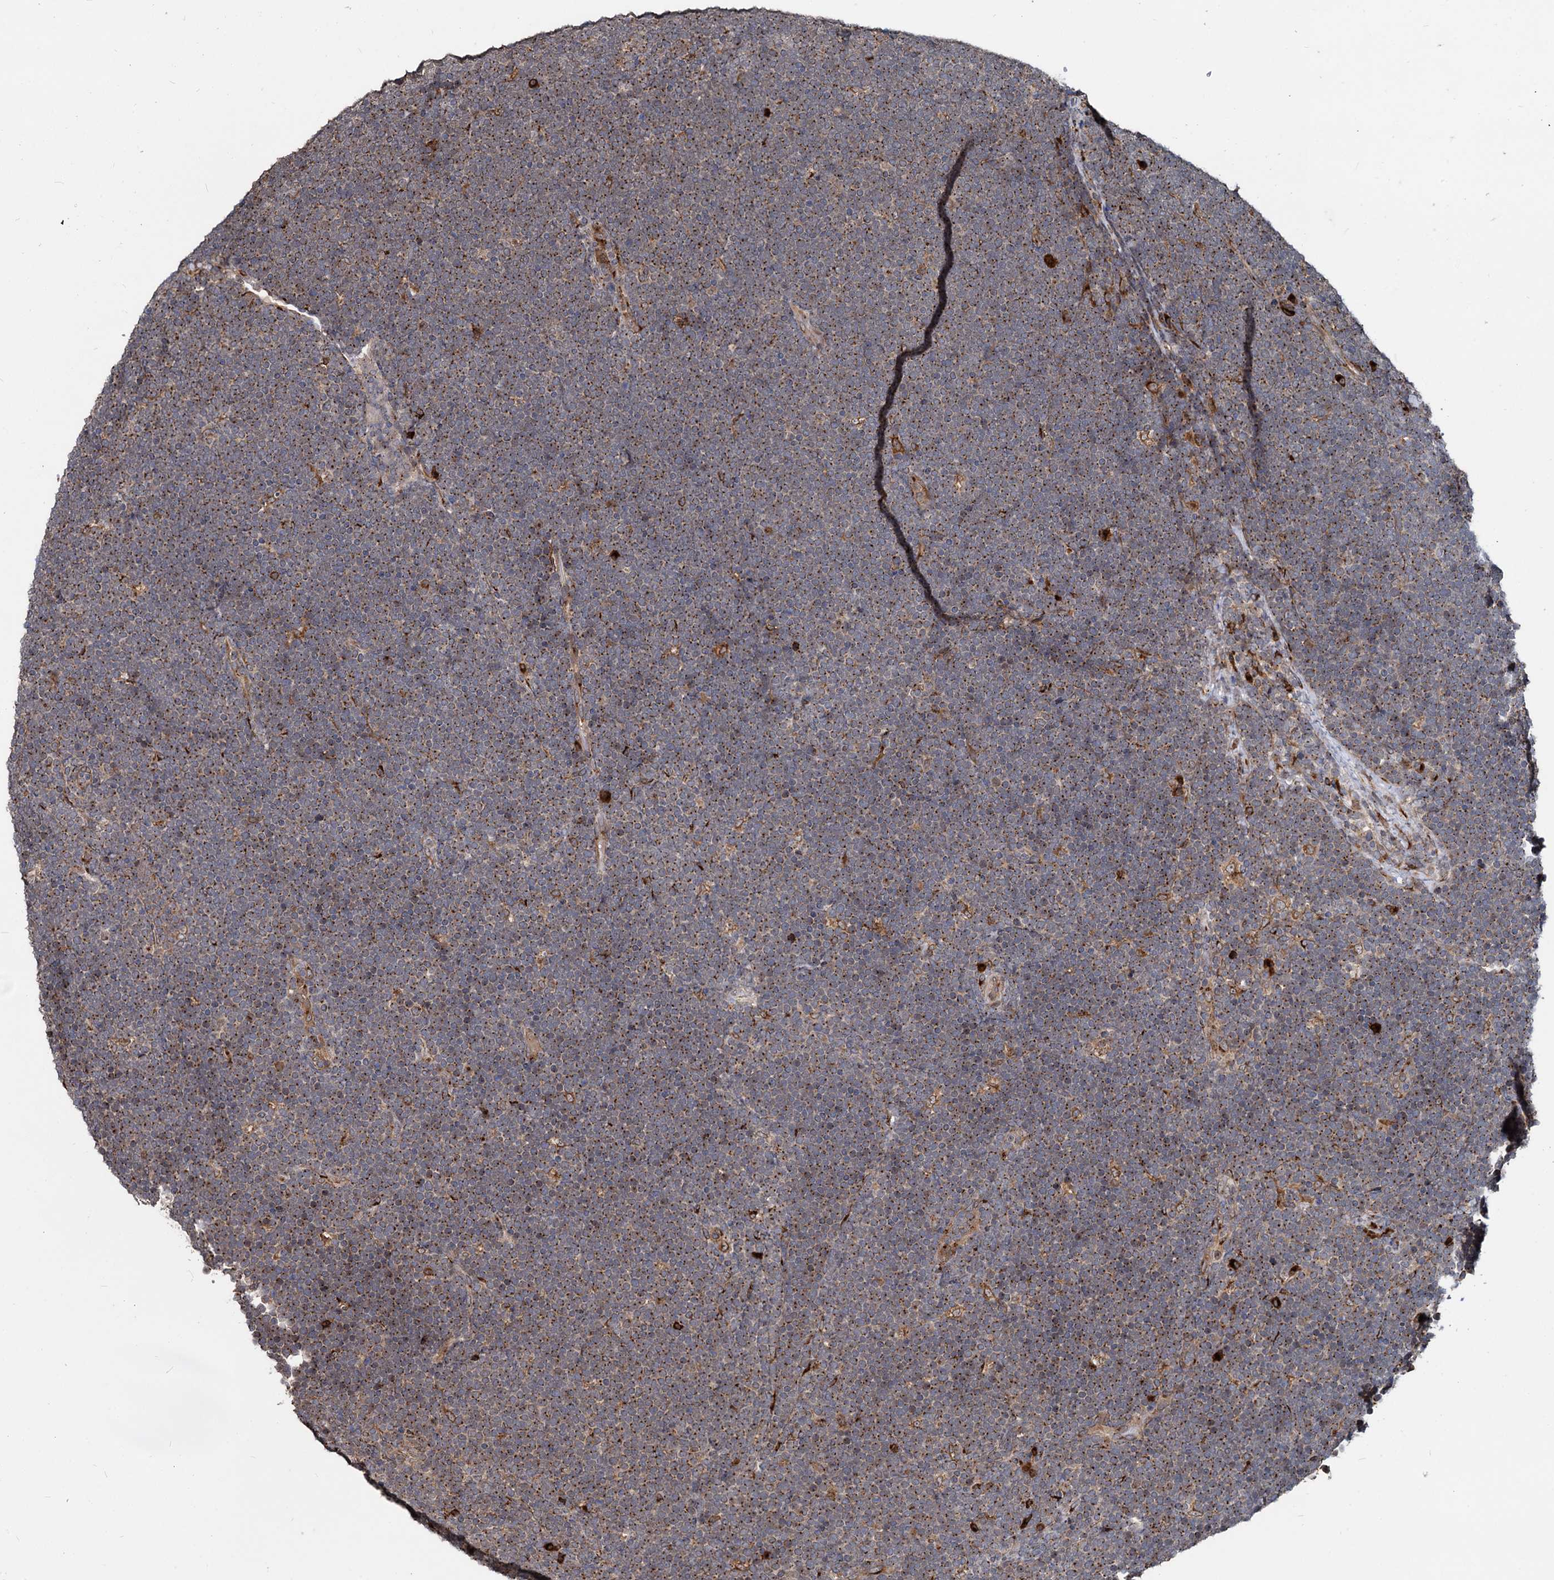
{"staining": {"intensity": "weak", "quantity": ">75%", "location": "cytoplasmic/membranous"}, "tissue": "lymphoma", "cell_type": "Tumor cells", "image_type": "cancer", "snomed": [{"axis": "morphology", "description": "Malignant lymphoma, non-Hodgkin's type, High grade"}, {"axis": "topography", "description": "Lymph node"}], "caption": "Protein expression analysis of human lymphoma reveals weak cytoplasmic/membranous staining in about >75% of tumor cells.", "gene": "SAAL1", "patient": {"sex": "male", "age": 13}}